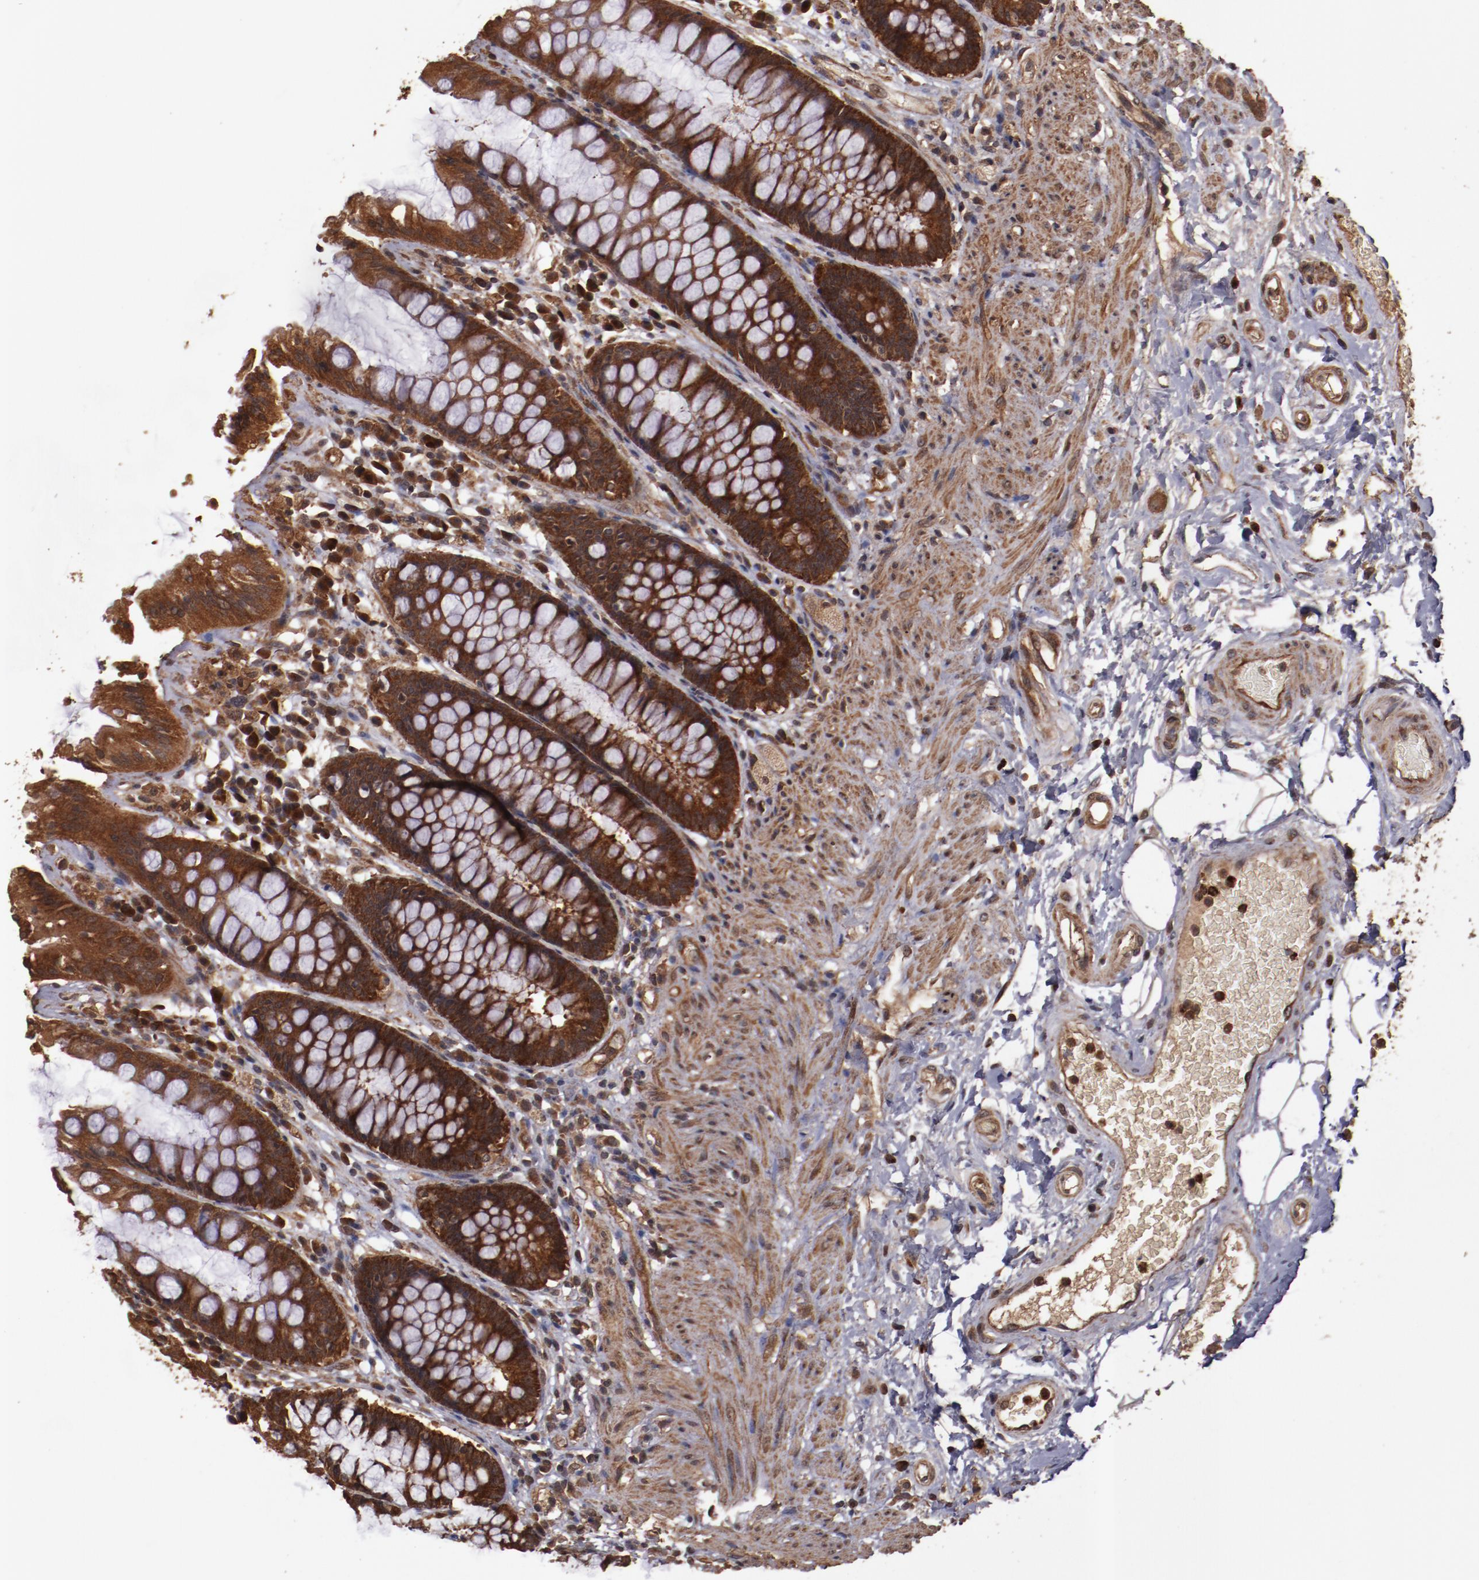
{"staining": {"intensity": "strong", "quantity": ">75%", "location": "cytoplasmic/membranous"}, "tissue": "rectum", "cell_type": "Glandular cells", "image_type": "normal", "snomed": [{"axis": "morphology", "description": "Normal tissue, NOS"}, {"axis": "topography", "description": "Rectum"}], "caption": "Rectum stained with DAB (3,3'-diaminobenzidine) immunohistochemistry (IHC) displays high levels of strong cytoplasmic/membranous staining in about >75% of glandular cells.", "gene": "TXNDC16", "patient": {"sex": "female", "age": 46}}